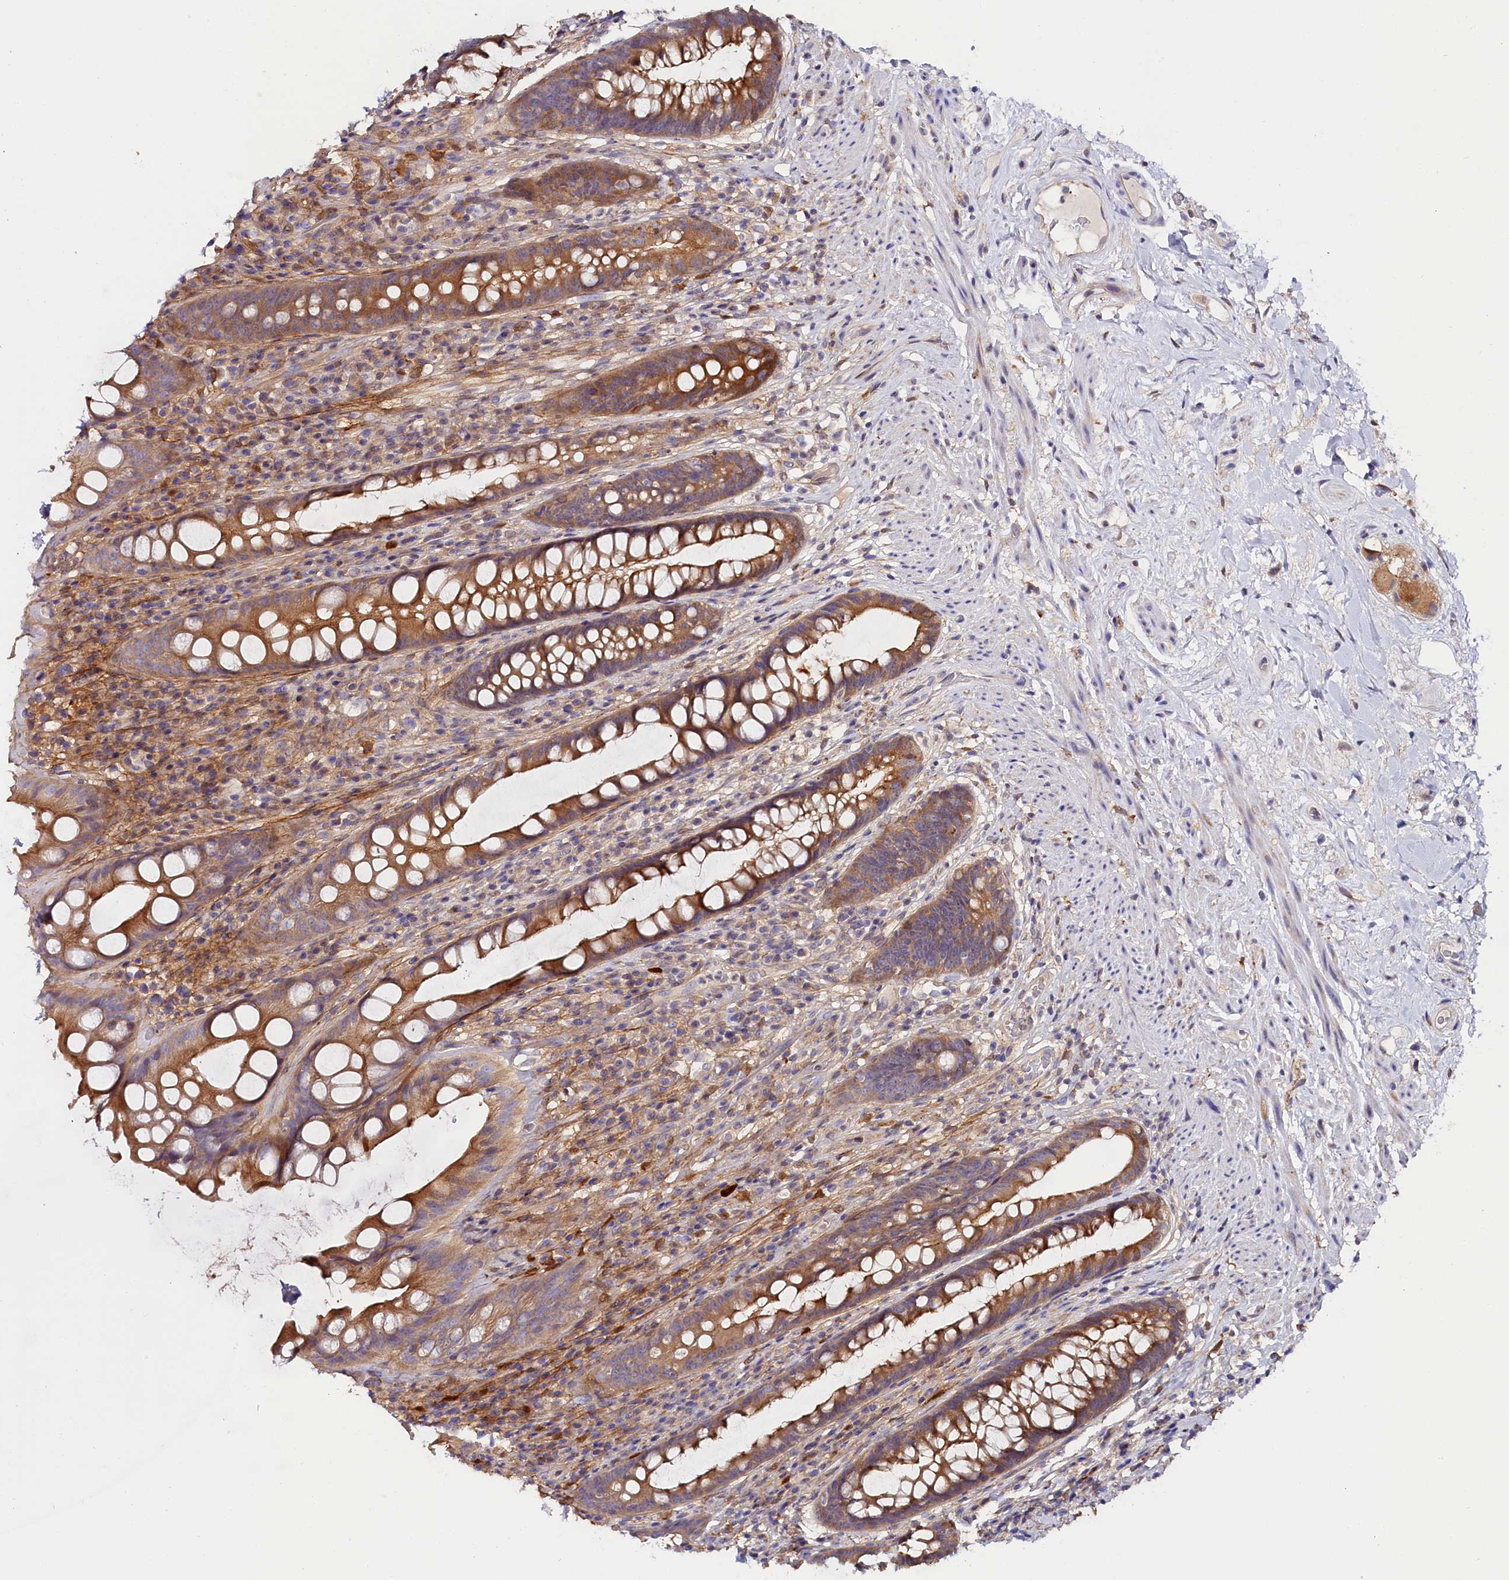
{"staining": {"intensity": "moderate", "quantity": ">75%", "location": "cytoplasmic/membranous"}, "tissue": "rectum", "cell_type": "Glandular cells", "image_type": "normal", "snomed": [{"axis": "morphology", "description": "Normal tissue, NOS"}, {"axis": "topography", "description": "Rectum"}], "caption": "Glandular cells exhibit medium levels of moderate cytoplasmic/membranous positivity in about >75% of cells in benign rectum.", "gene": "KATNB1", "patient": {"sex": "male", "age": 74}}